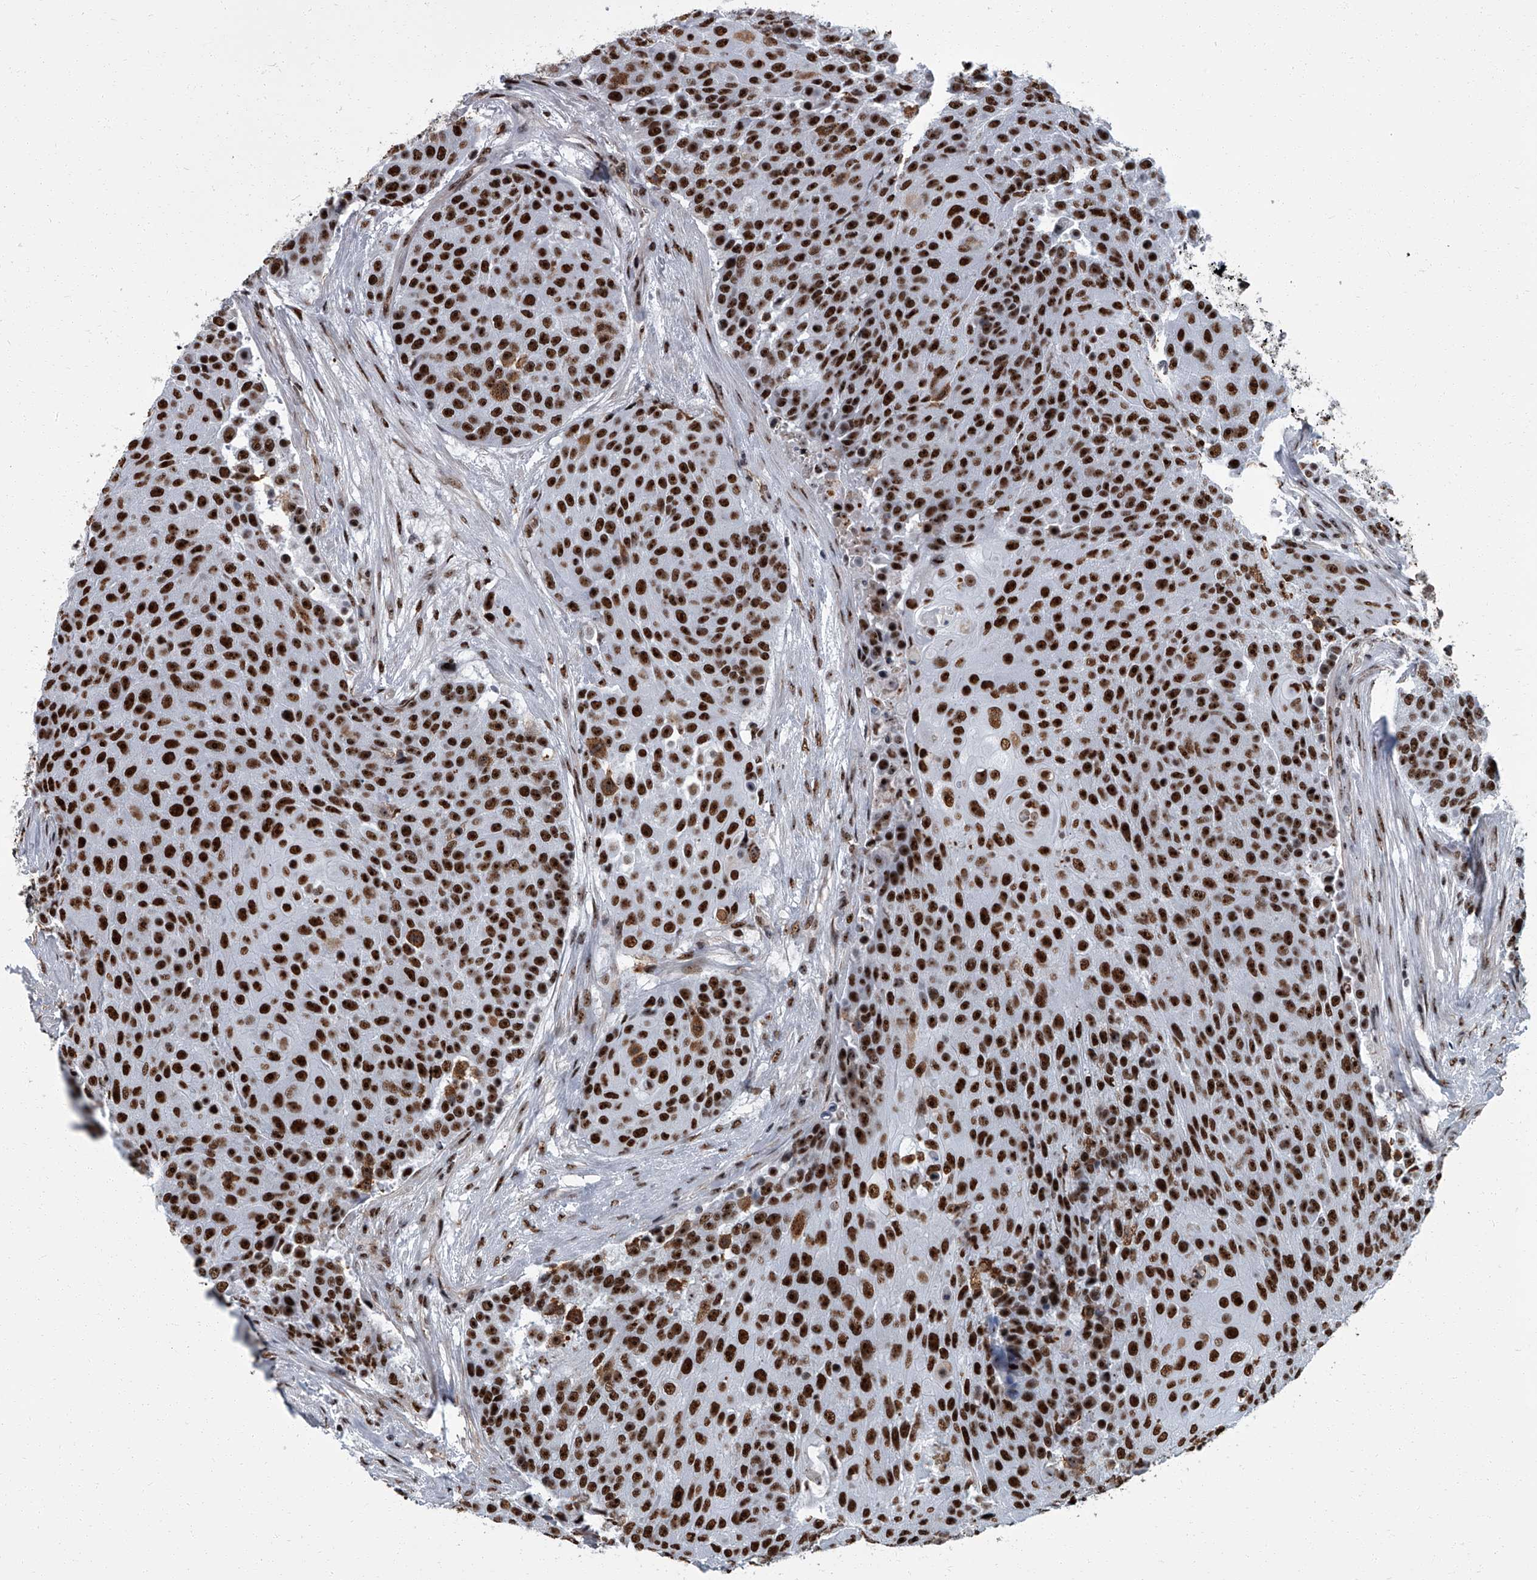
{"staining": {"intensity": "strong", "quantity": ">75%", "location": "nuclear"}, "tissue": "urothelial cancer", "cell_type": "Tumor cells", "image_type": "cancer", "snomed": [{"axis": "morphology", "description": "Urothelial carcinoma, High grade"}, {"axis": "topography", "description": "Urinary bladder"}], "caption": "Brown immunohistochemical staining in human urothelial cancer displays strong nuclear staining in approximately >75% of tumor cells.", "gene": "ZNF518B", "patient": {"sex": "female", "age": 63}}